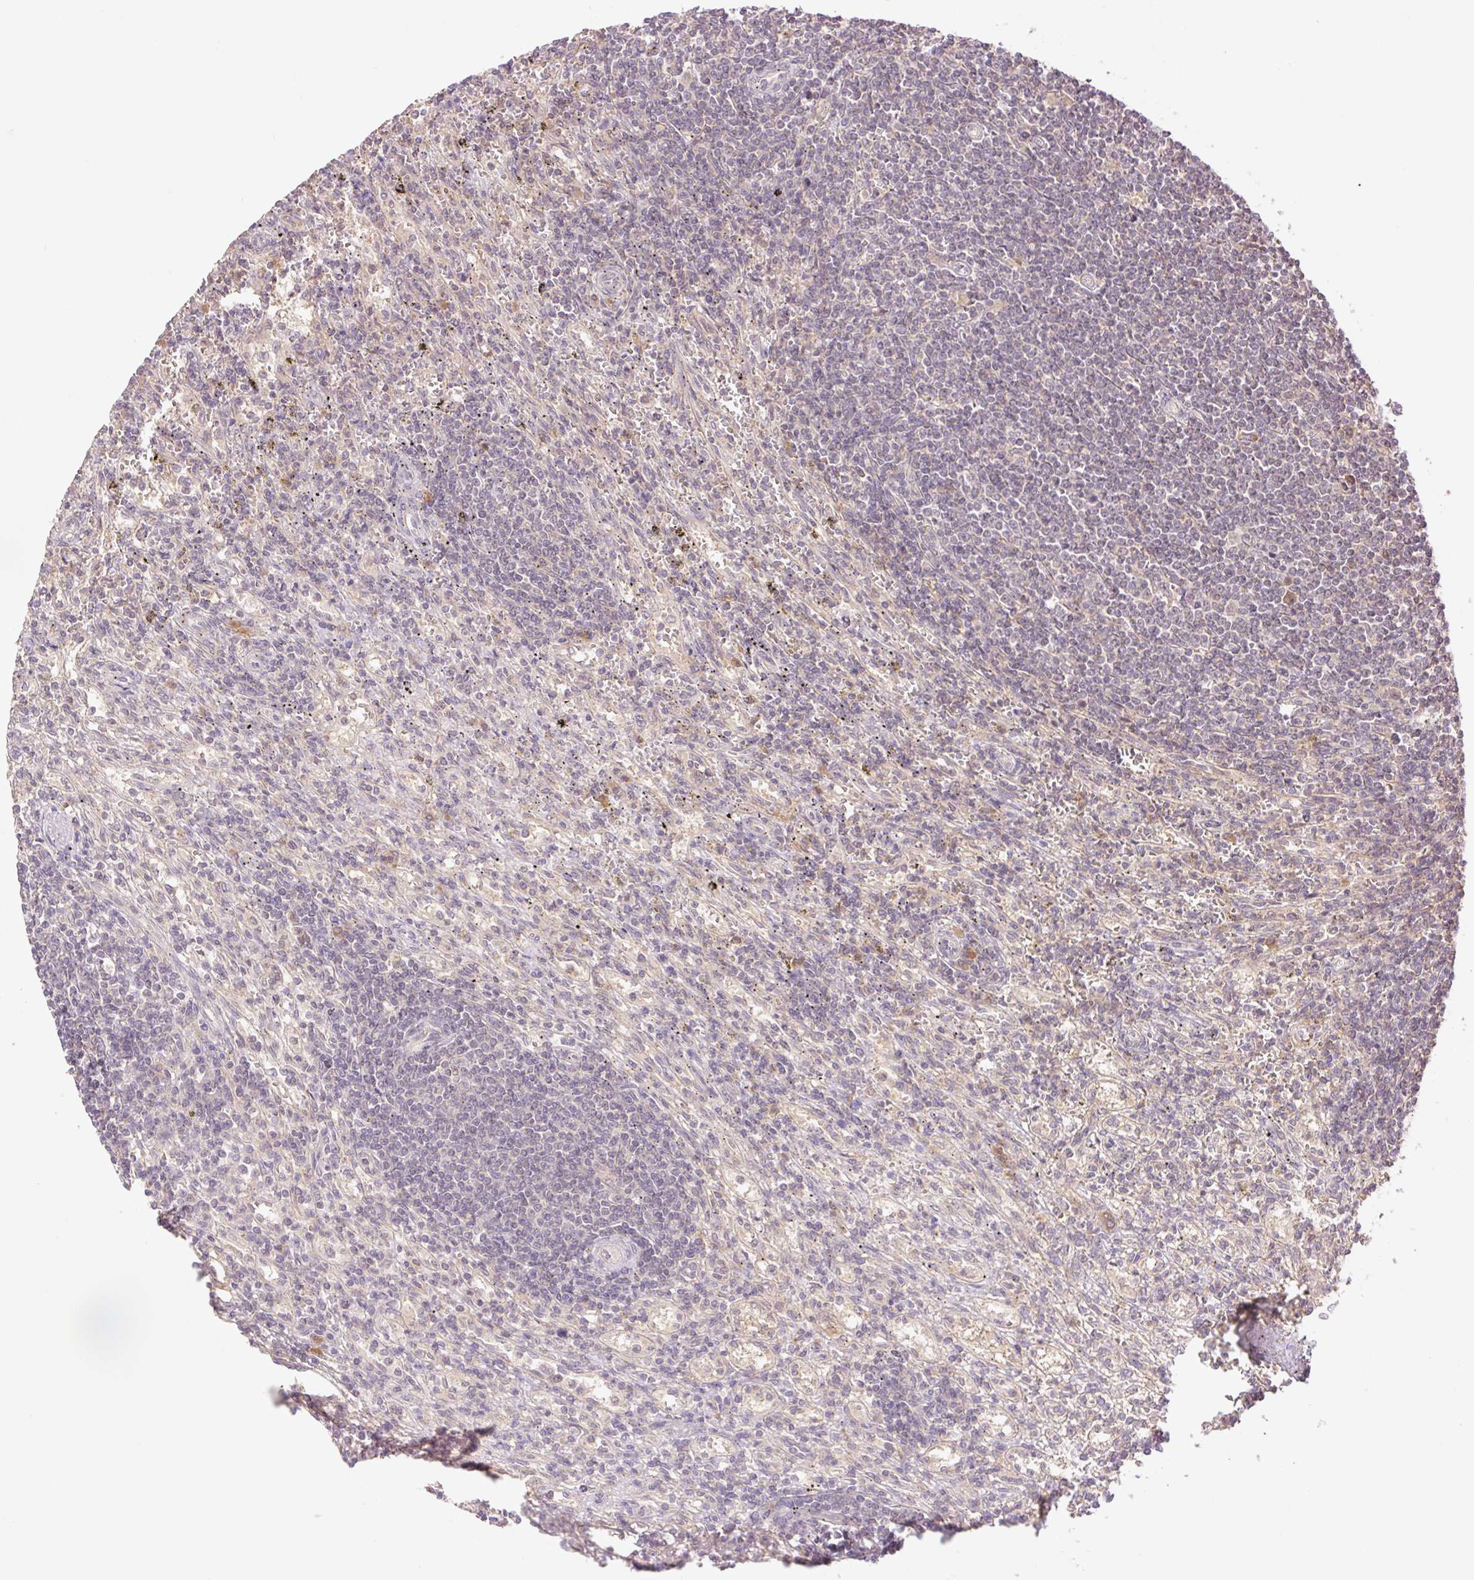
{"staining": {"intensity": "negative", "quantity": "none", "location": "none"}, "tissue": "lymphoma", "cell_type": "Tumor cells", "image_type": "cancer", "snomed": [{"axis": "morphology", "description": "Malignant lymphoma, non-Hodgkin's type, Low grade"}, {"axis": "topography", "description": "Spleen"}], "caption": "Lymphoma was stained to show a protein in brown. There is no significant positivity in tumor cells. The staining is performed using DAB brown chromogen with nuclei counter-stained in using hematoxylin.", "gene": "YJU2B", "patient": {"sex": "male", "age": 76}}